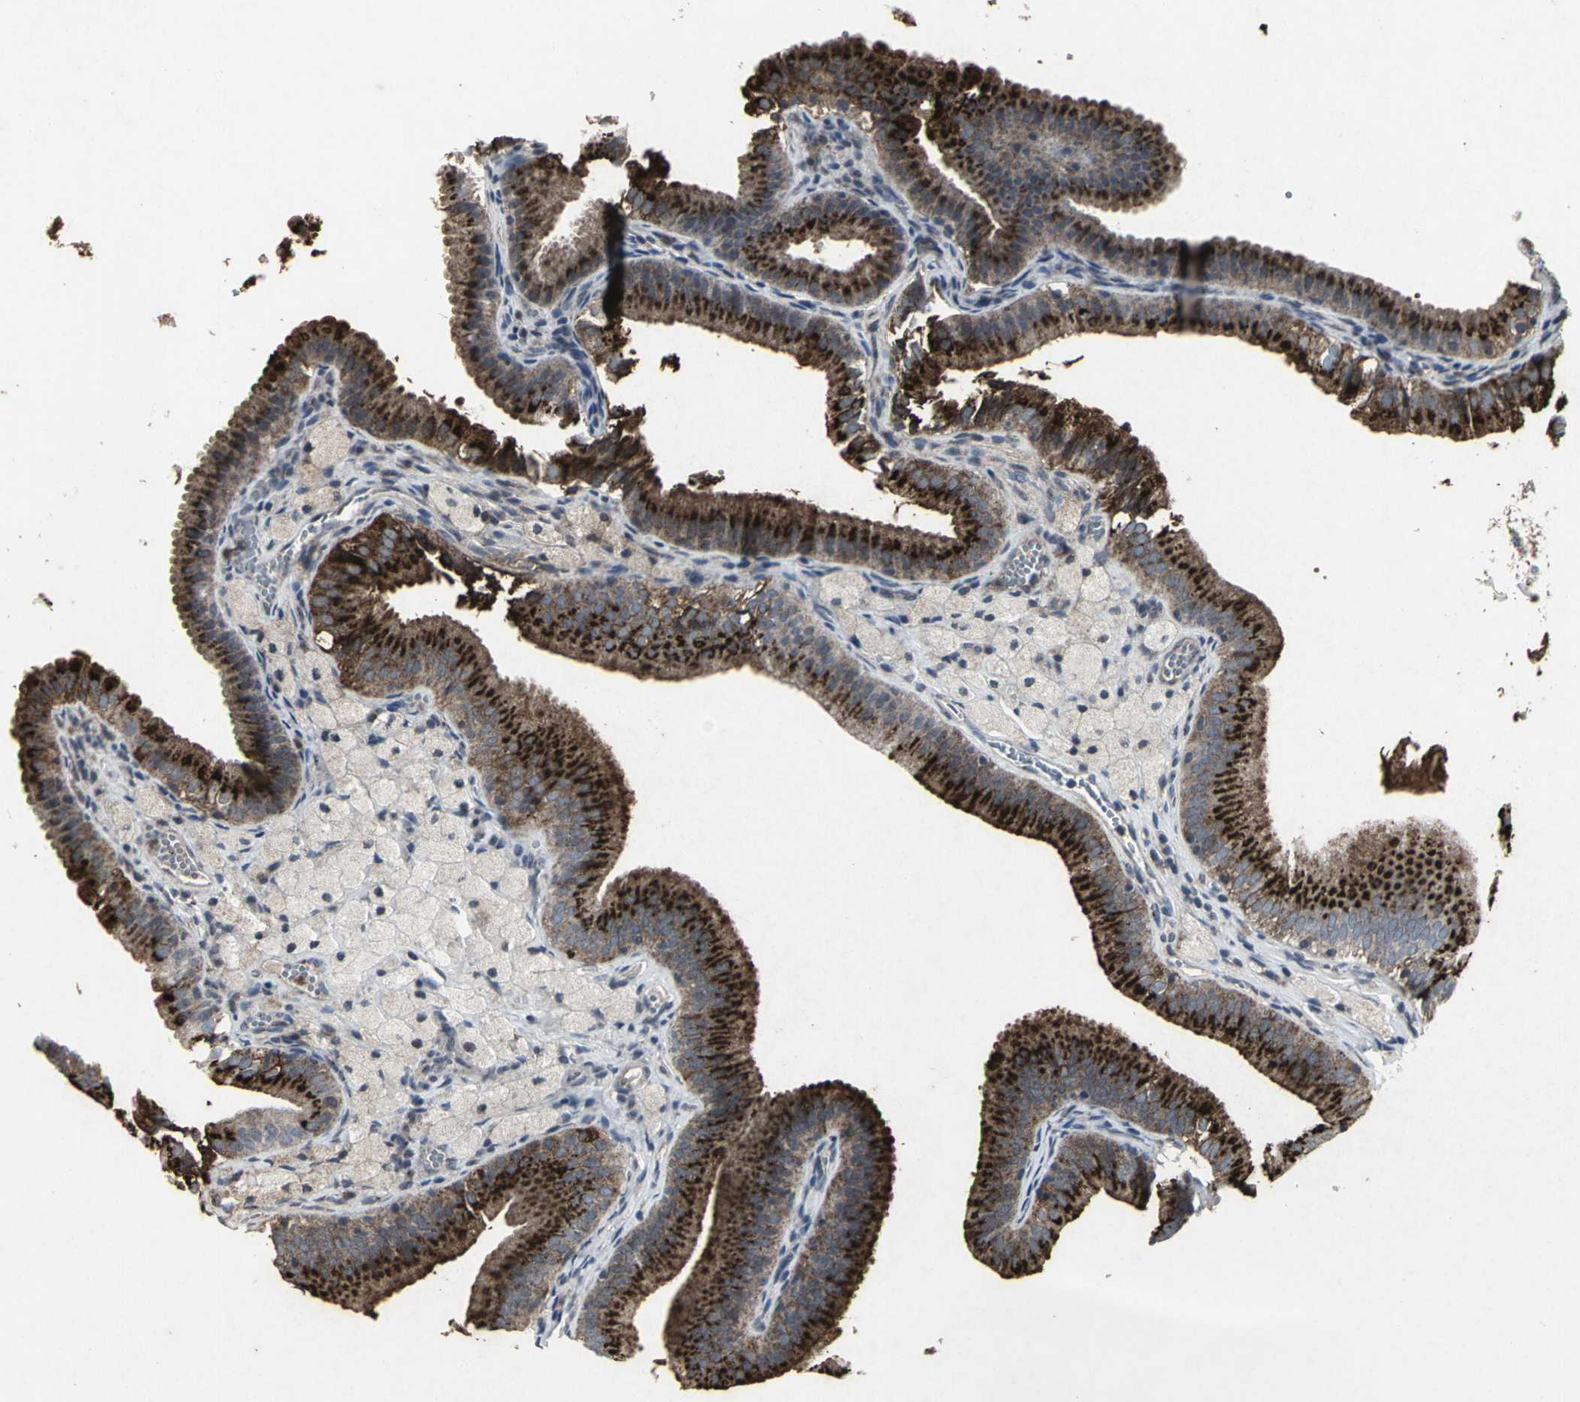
{"staining": {"intensity": "strong", "quantity": ">75%", "location": "cytoplasmic/membranous"}, "tissue": "gallbladder", "cell_type": "Glandular cells", "image_type": "normal", "snomed": [{"axis": "morphology", "description": "Normal tissue, NOS"}, {"axis": "topography", "description": "Gallbladder"}], "caption": "The photomicrograph shows a brown stain indicating the presence of a protein in the cytoplasmic/membranous of glandular cells in gallbladder.", "gene": "BMP4", "patient": {"sex": "female", "age": 24}}